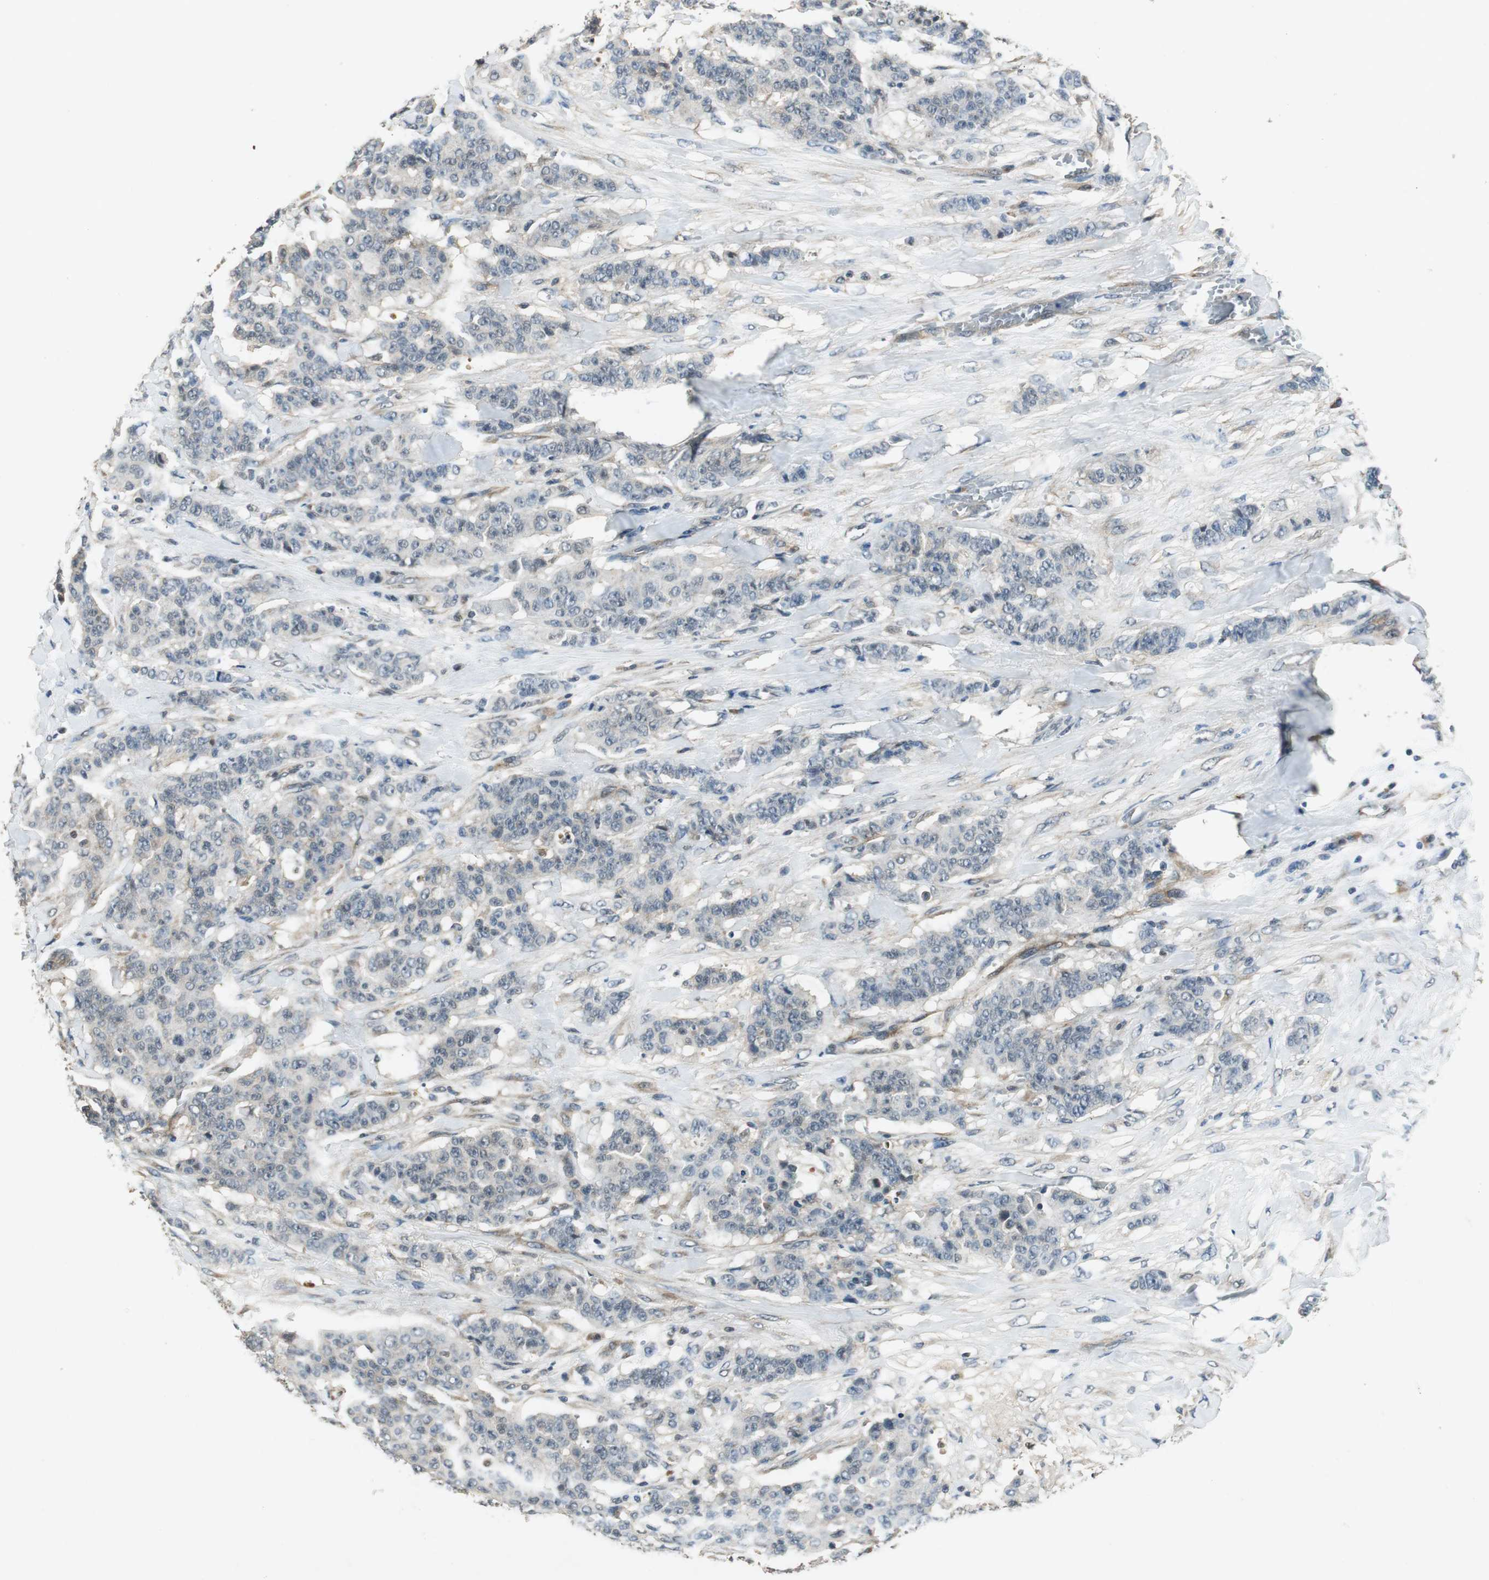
{"staining": {"intensity": "negative", "quantity": "none", "location": "none"}, "tissue": "breast cancer", "cell_type": "Tumor cells", "image_type": "cancer", "snomed": [{"axis": "morphology", "description": "Duct carcinoma"}, {"axis": "topography", "description": "Breast"}], "caption": "IHC photomicrograph of neoplastic tissue: intraductal carcinoma (breast) stained with DAB (3,3'-diaminobenzidine) shows no significant protein expression in tumor cells. The staining was performed using DAB (3,3'-diaminobenzidine) to visualize the protein expression in brown, while the nuclei were stained in blue with hematoxylin (Magnification: 20x).", "gene": "PSMB4", "patient": {"sex": "female", "age": 40}}